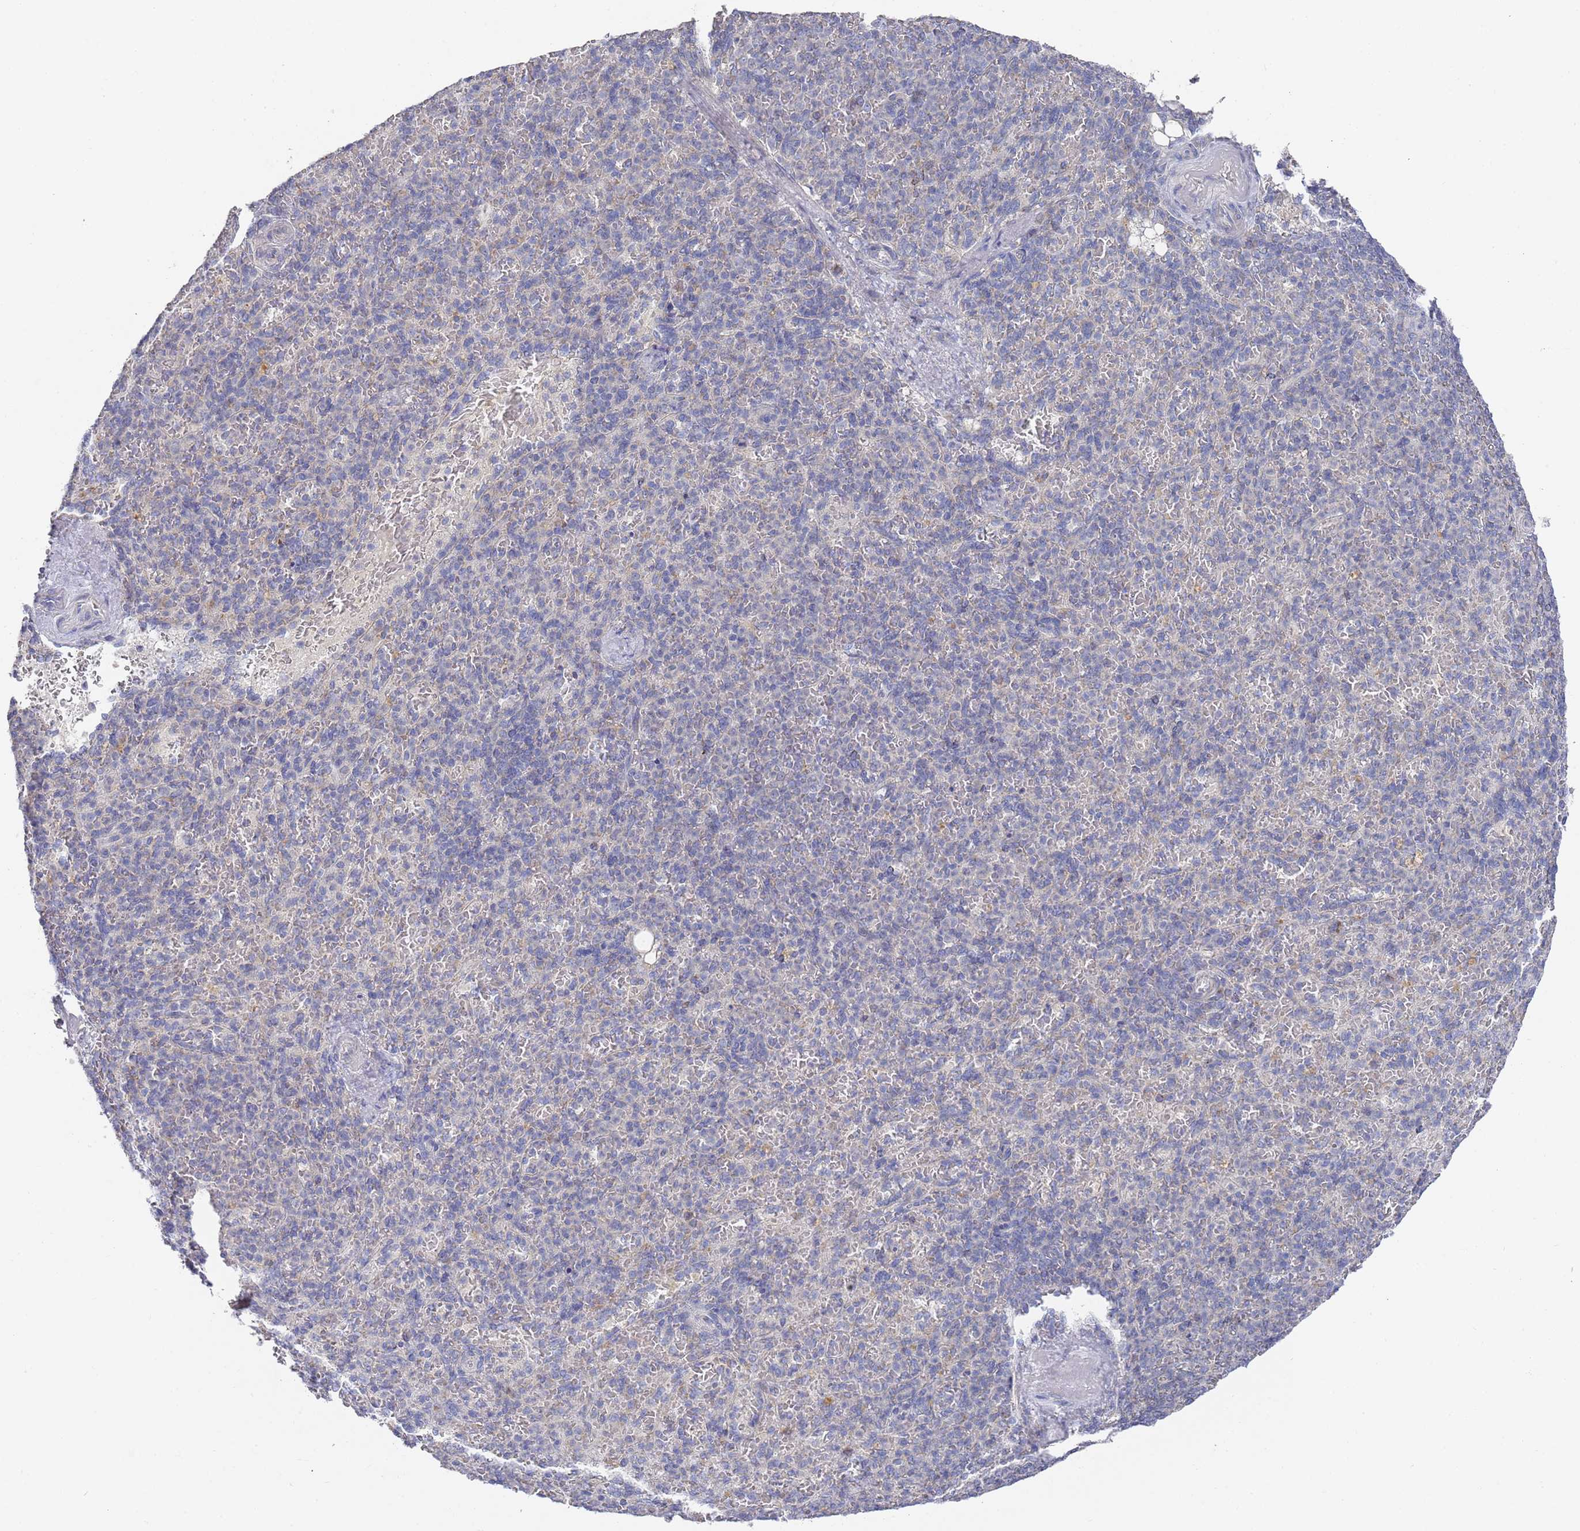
{"staining": {"intensity": "negative", "quantity": "none", "location": "none"}, "tissue": "spleen", "cell_type": "Cells in red pulp", "image_type": "normal", "snomed": [{"axis": "morphology", "description": "Normal tissue, NOS"}, {"axis": "topography", "description": "Spleen"}], "caption": "IHC of benign human spleen displays no staining in cells in red pulp. (DAB (3,3'-diaminobenzidine) IHC visualized using brightfield microscopy, high magnification).", "gene": "NPEPPS", "patient": {"sex": "female", "age": 74}}